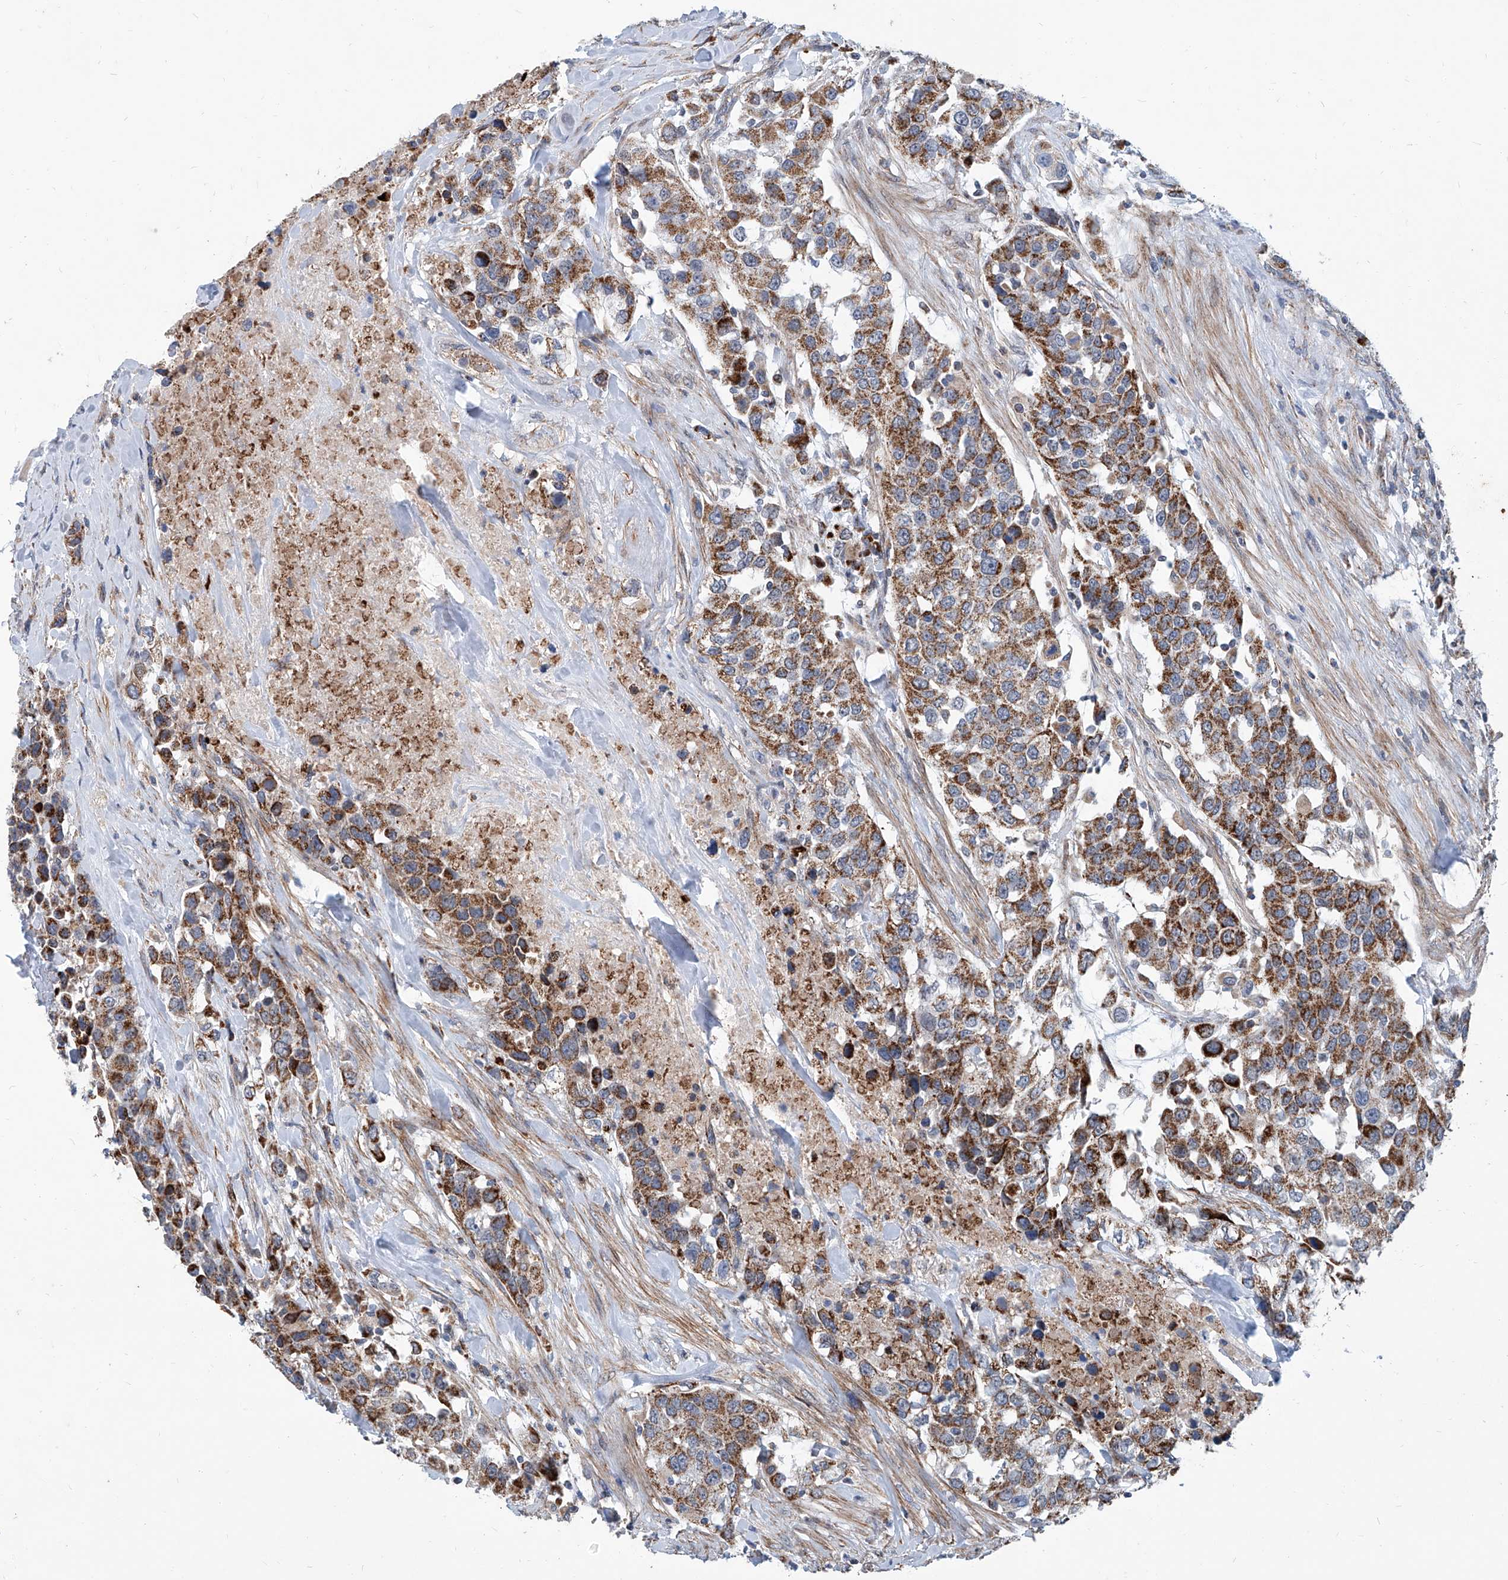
{"staining": {"intensity": "strong", "quantity": ">75%", "location": "cytoplasmic/membranous"}, "tissue": "urothelial cancer", "cell_type": "Tumor cells", "image_type": "cancer", "snomed": [{"axis": "morphology", "description": "Urothelial carcinoma, High grade"}, {"axis": "topography", "description": "Urinary bladder"}], "caption": "Urothelial cancer was stained to show a protein in brown. There is high levels of strong cytoplasmic/membranous positivity in about >75% of tumor cells. The protein is shown in brown color, while the nuclei are stained blue.", "gene": "USP48", "patient": {"sex": "female", "age": 80}}